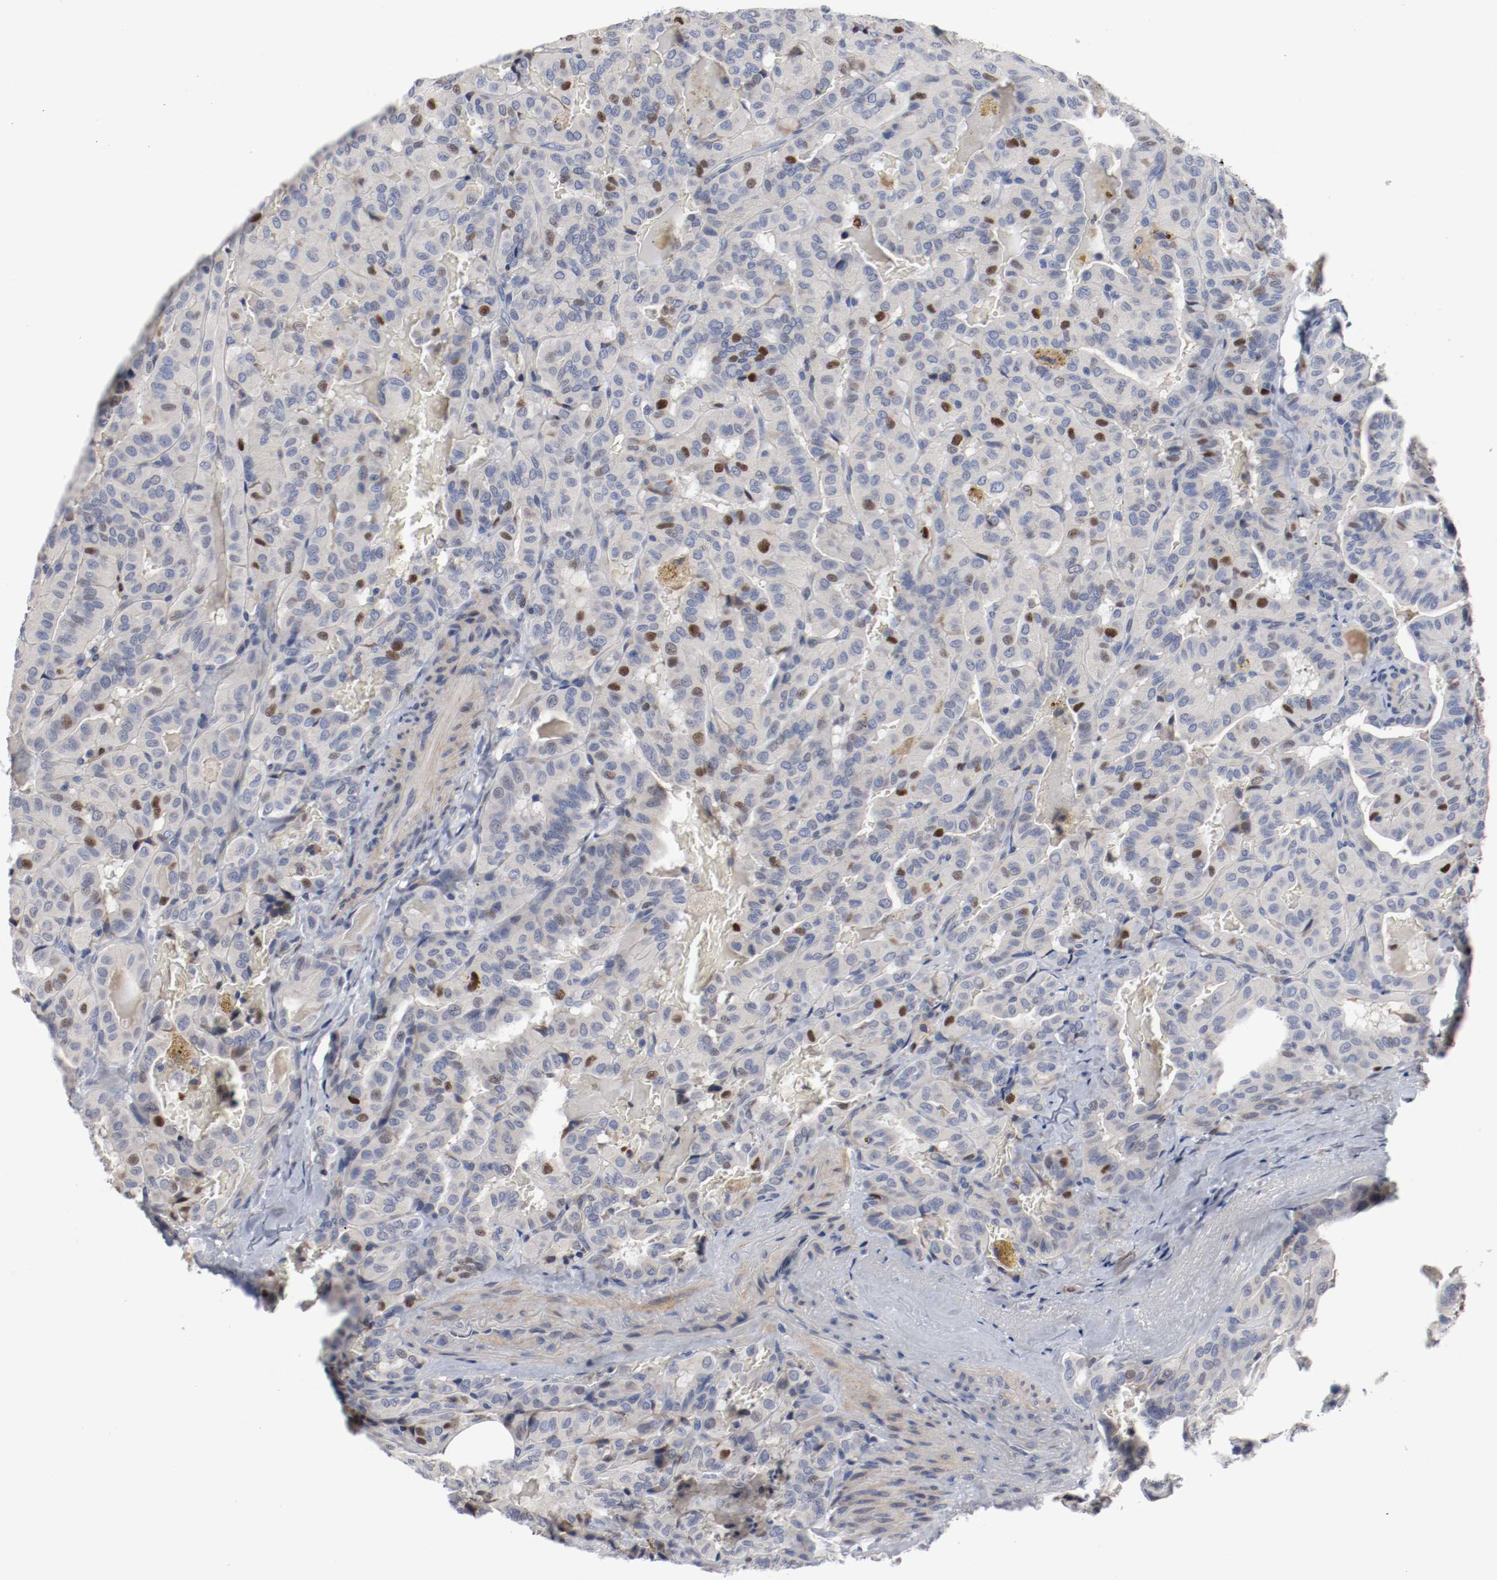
{"staining": {"intensity": "strong", "quantity": "<25%", "location": "nuclear"}, "tissue": "thyroid cancer", "cell_type": "Tumor cells", "image_type": "cancer", "snomed": [{"axis": "morphology", "description": "Papillary adenocarcinoma, NOS"}, {"axis": "topography", "description": "Thyroid gland"}], "caption": "An image showing strong nuclear expression in approximately <25% of tumor cells in thyroid papillary adenocarcinoma, as visualized by brown immunohistochemical staining.", "gene": "MCM6", "patient": {"sex": "male", "age": 77}}